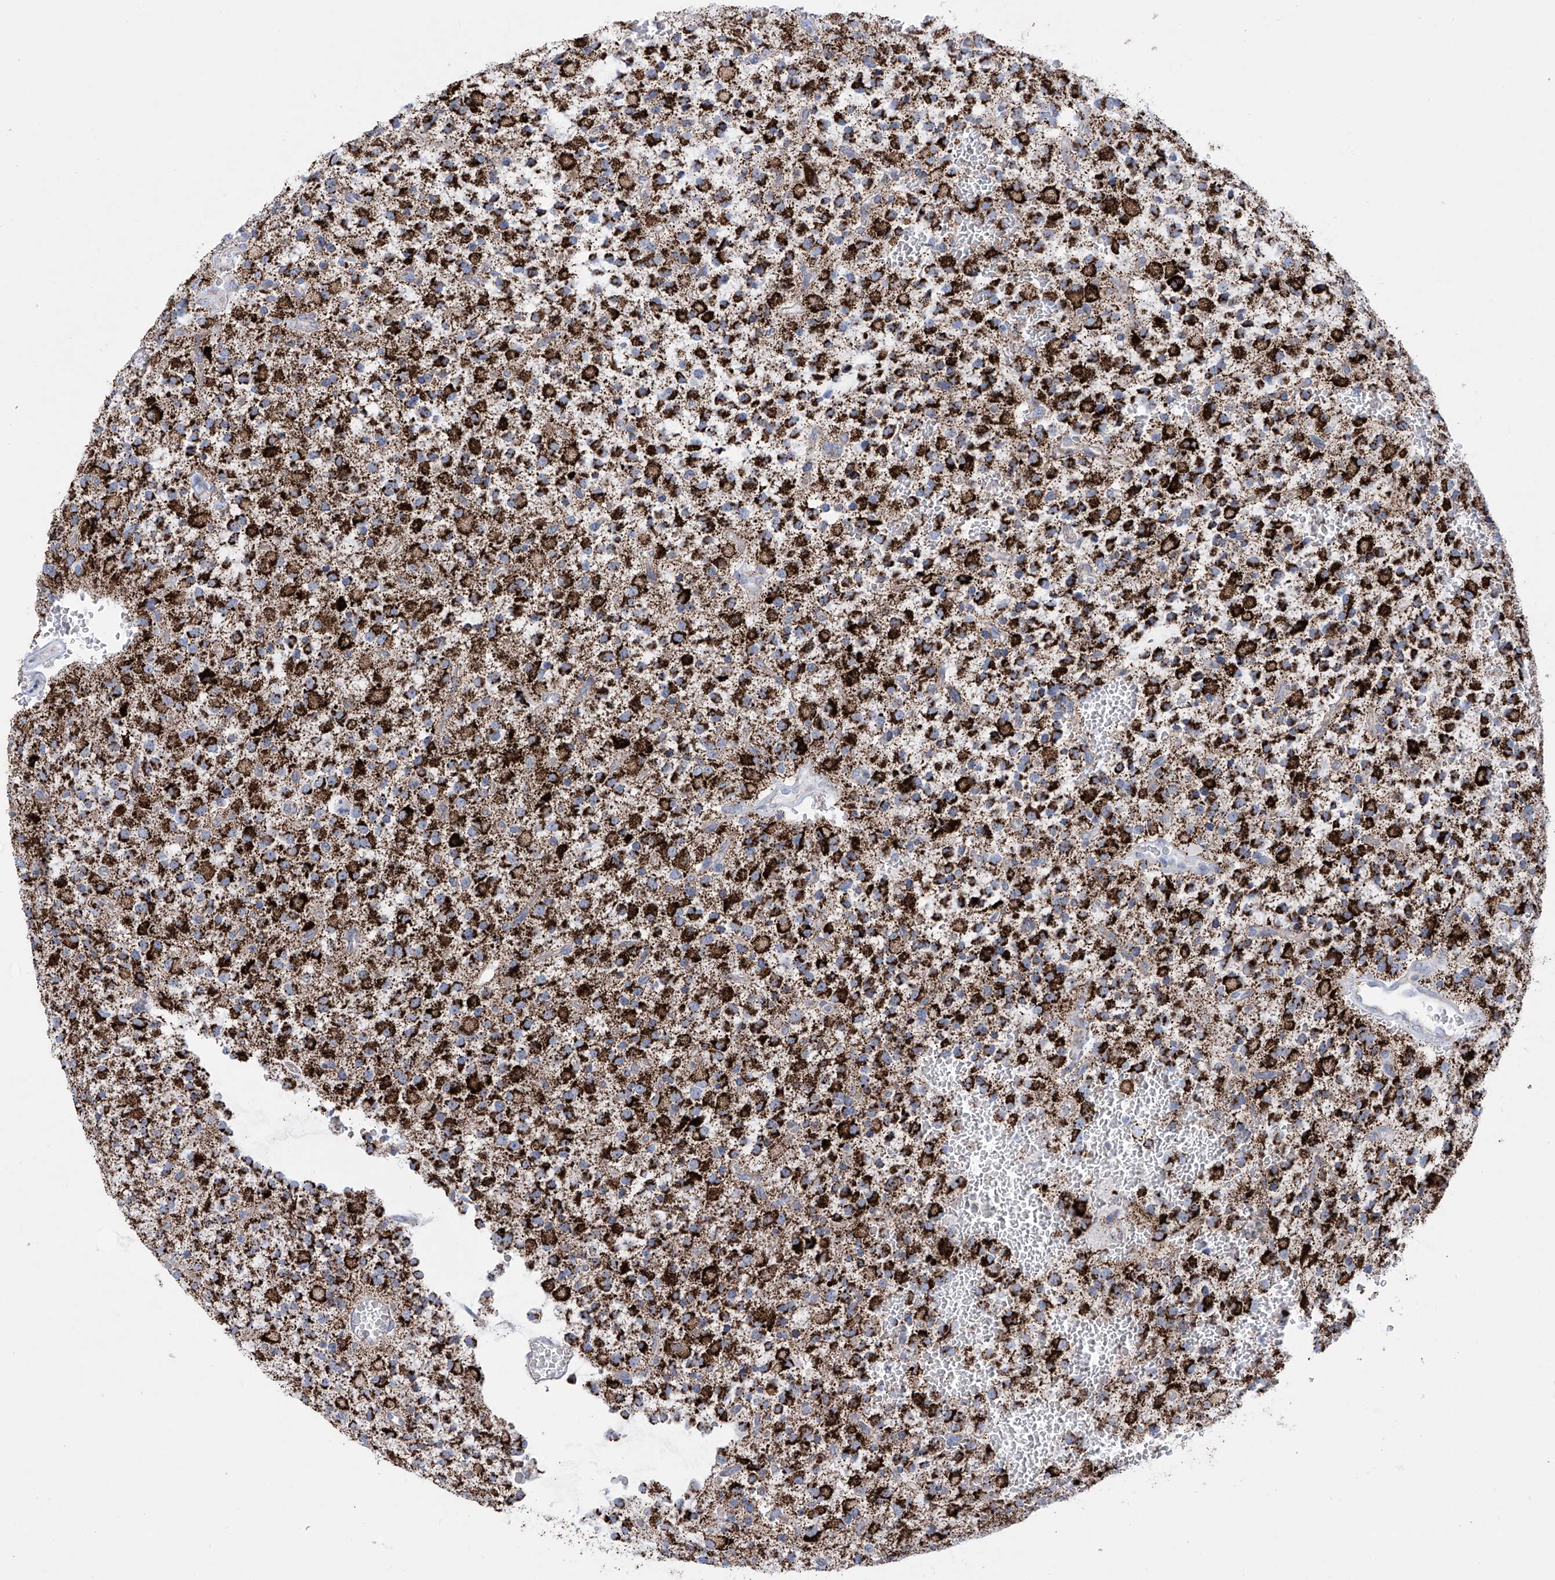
{"staining": {"intensity": "strong", "quantity": ">75%", "location": "cytoplasmic/membranous"}, "tissue": "glioma", "cell_type": "Tumor cells", "image_type": "cancer", "snomed": [{"axis": "morphology", "description": "Glioma, malignant, High grade"}, {"axis": "topography", "description": "Brain"}], "caption": "High-power microscopy captured an immunohistochemistry photomicrograph of high-grade glioma (malignant), revealing strong cytoplasmic/membranous staining in approximately >75% of tumor cells.", "gene": "ALDH6A1", "patient": {"sex": "male", "age": 34}}